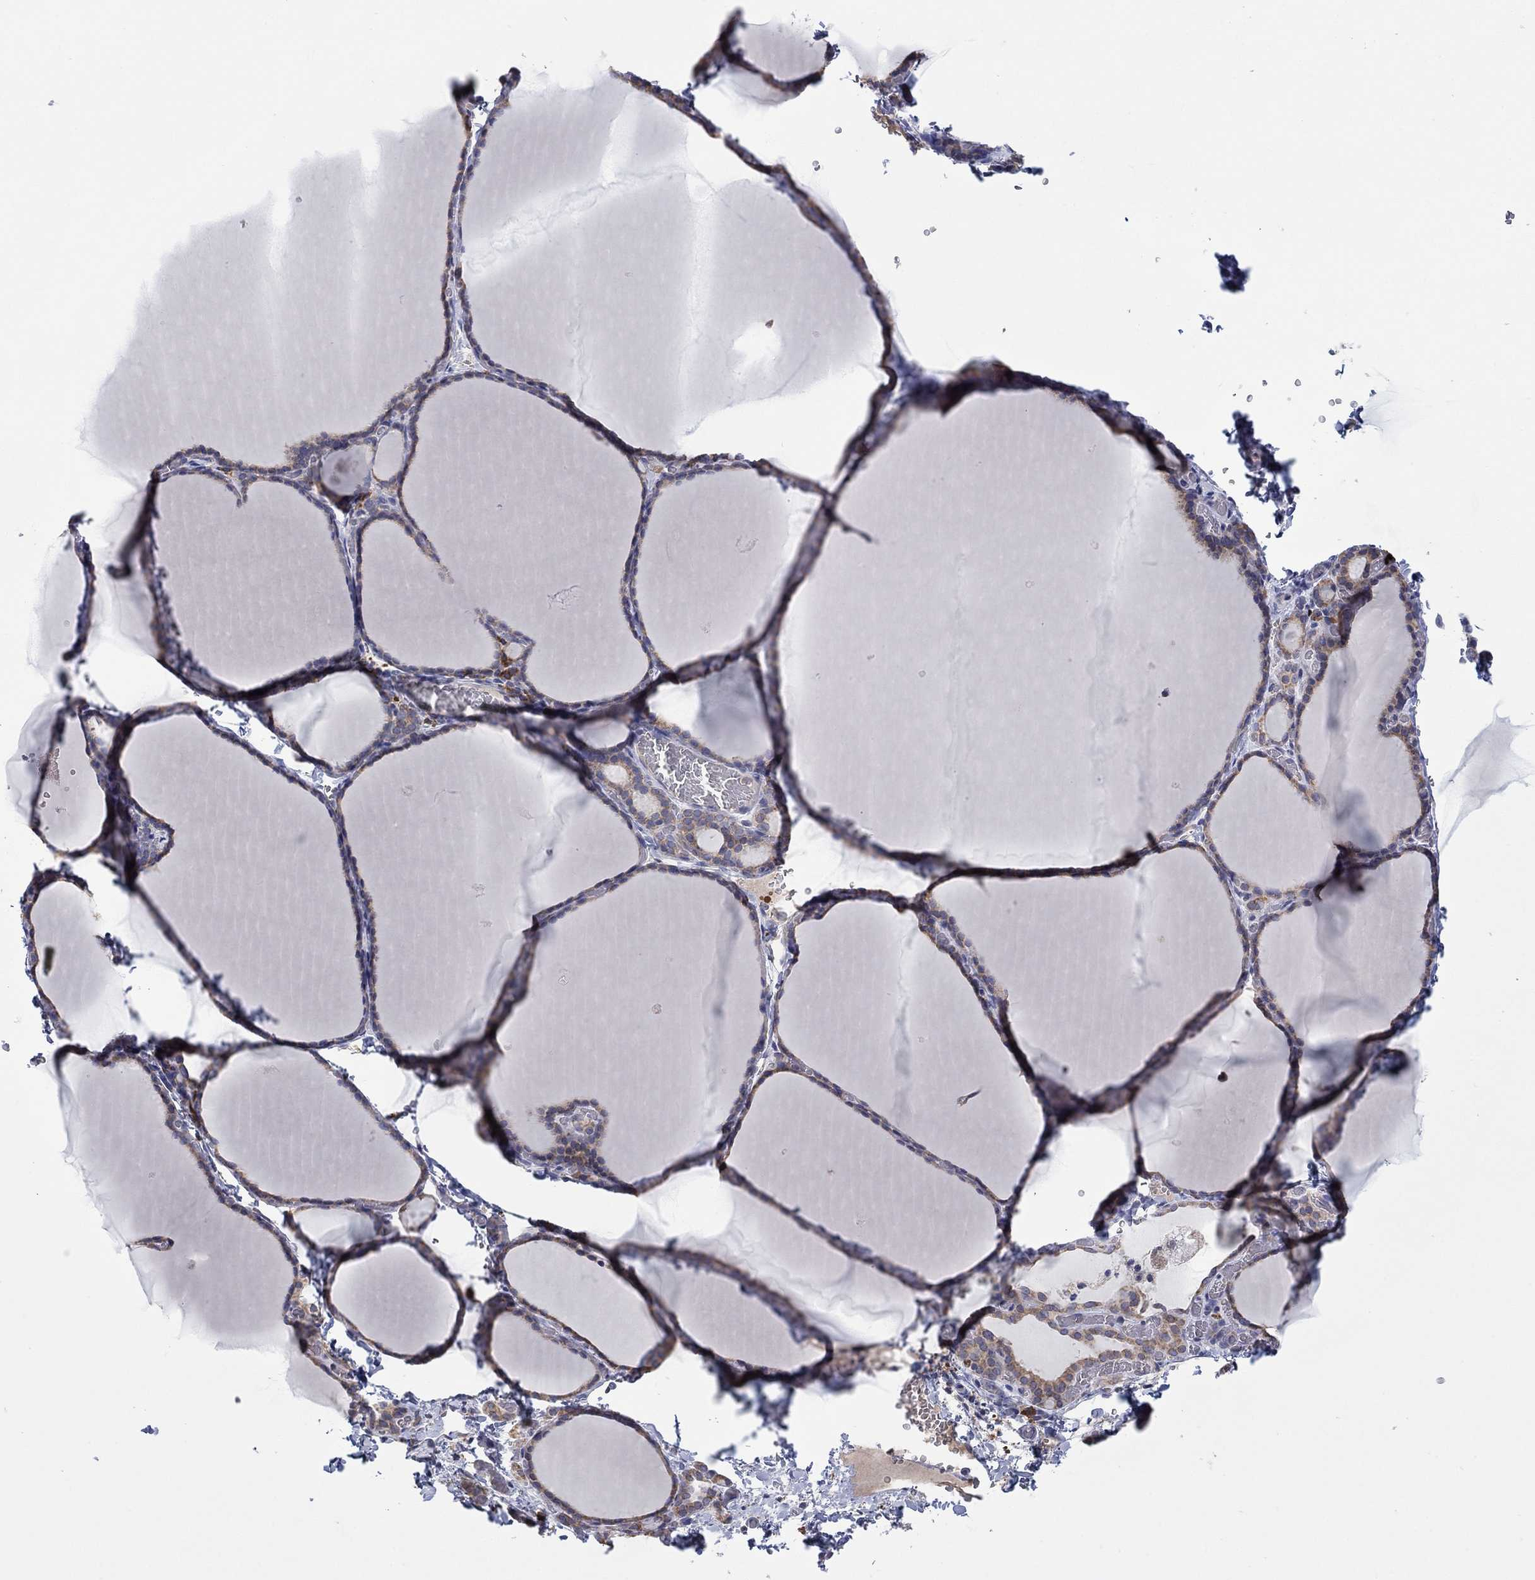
{"staining": {"intensity": "weak", "quantity": ">75%", "location": "cytoplasmic/membranous"}, "tissue": "thyroid gland", "cell_type": "Glandular cells", "image_type": "normal", "snomed": [{"axis": "morphology", "description": "Normal tissue, NOS"}, {"axis": "morphology", "description": "Hyperplasia, NOS"}, {"axis": "topography", "description": "Thyroid gland"}], "caption": "IHC photomicrograph of normal human thyroid gland stained for a protein (brown), which shows low levels of weak cytoplasmic/membranous positivity in about >75% of glandular cells.", "gene": "MTRFR", "patient": {"sex": "female", "age": 27}}